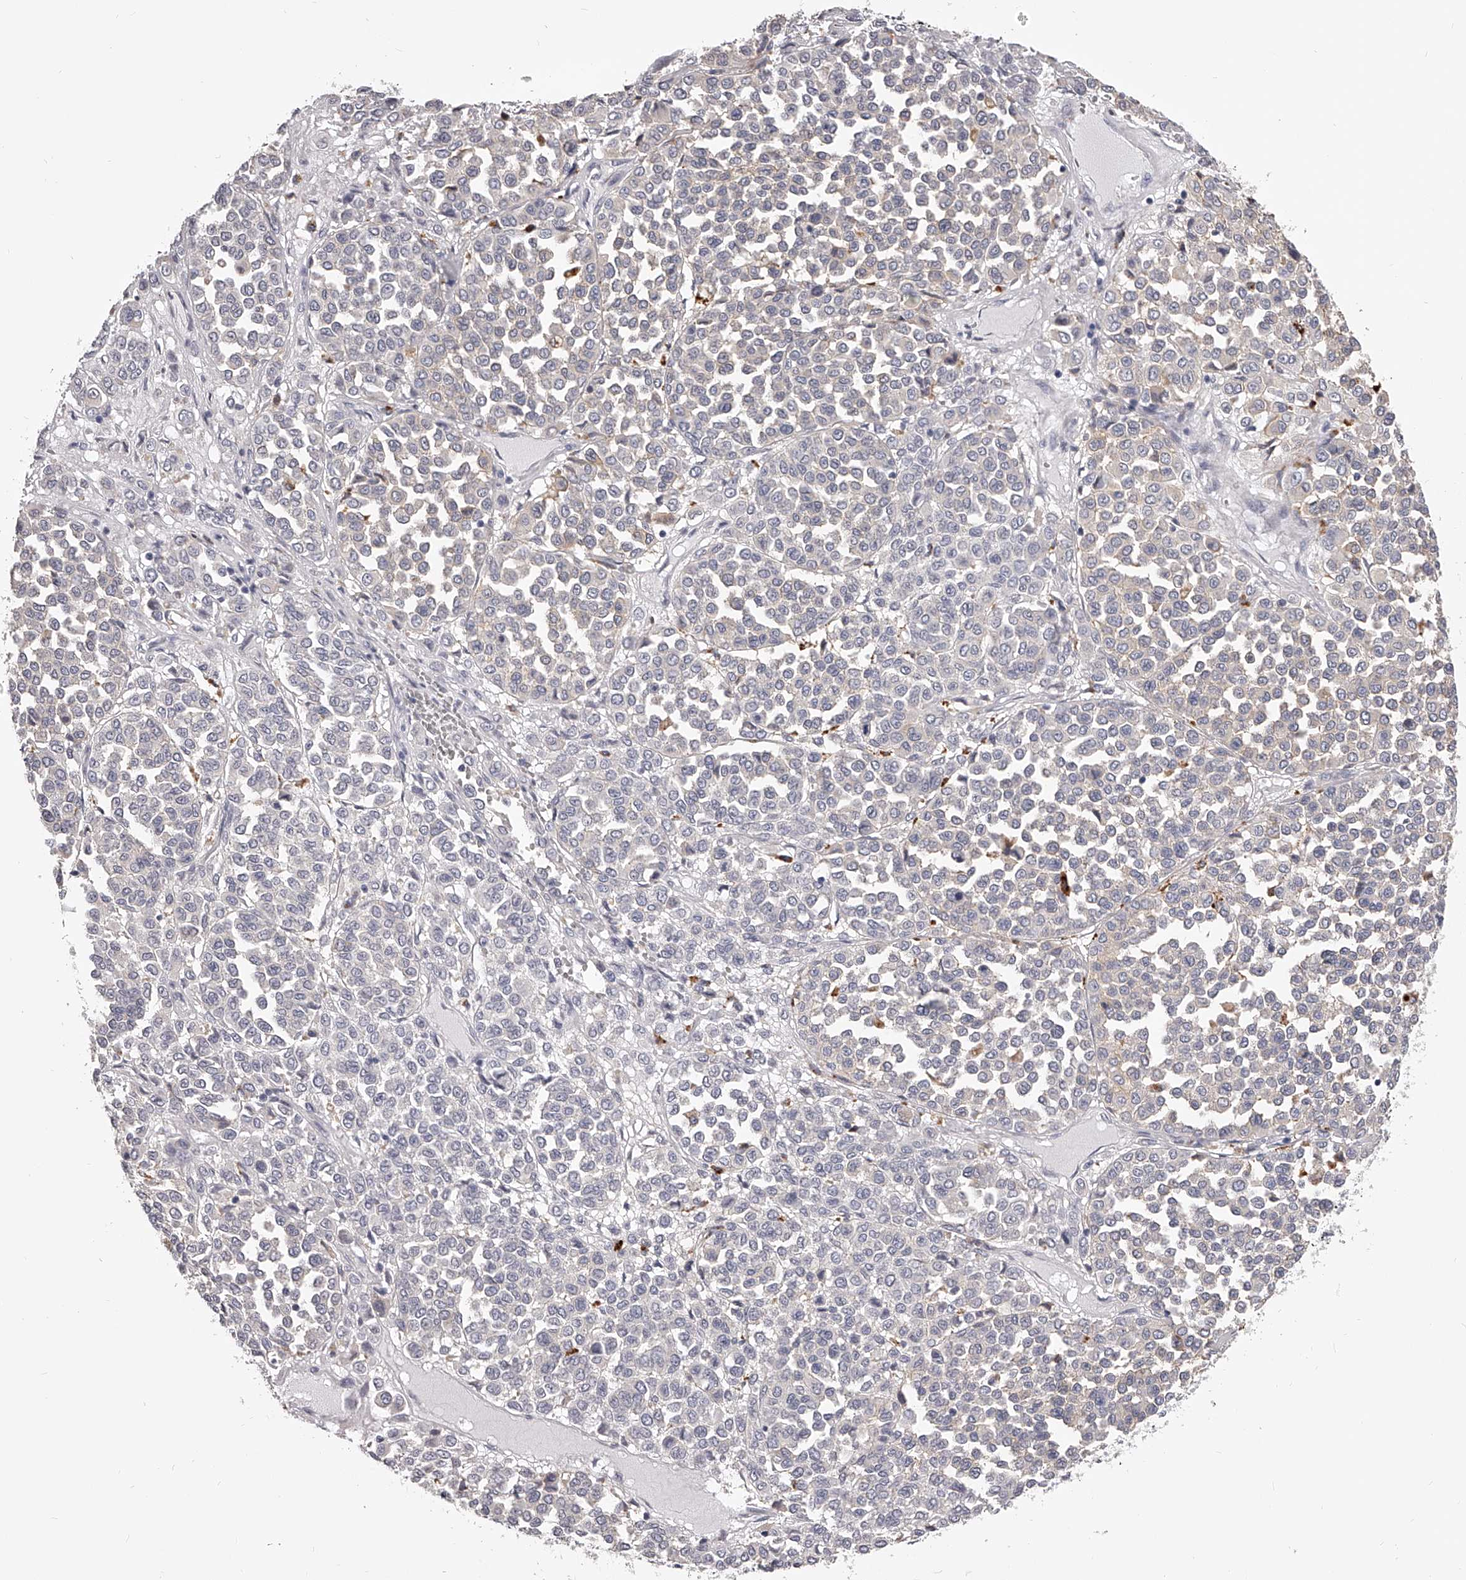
{"staining": {"intensity": "negative", "quantity": "none", "location": "none"}, "tissue": "melanoma", "cell_type": "Tumor cells", "image_type": "cancer", "snomed": [{"axis": "morphology", "description": "Malignant melanoma, Metastatic site"}, {"axis": "topography", "description": "Pancreas"}], "caption": "This is a photomicrograph of immunohistochemistry staining of melanoma, which shows no expression in tumor cells.", "gene": "DMRT1", "patient": {"sex": "female", "age": 30}}